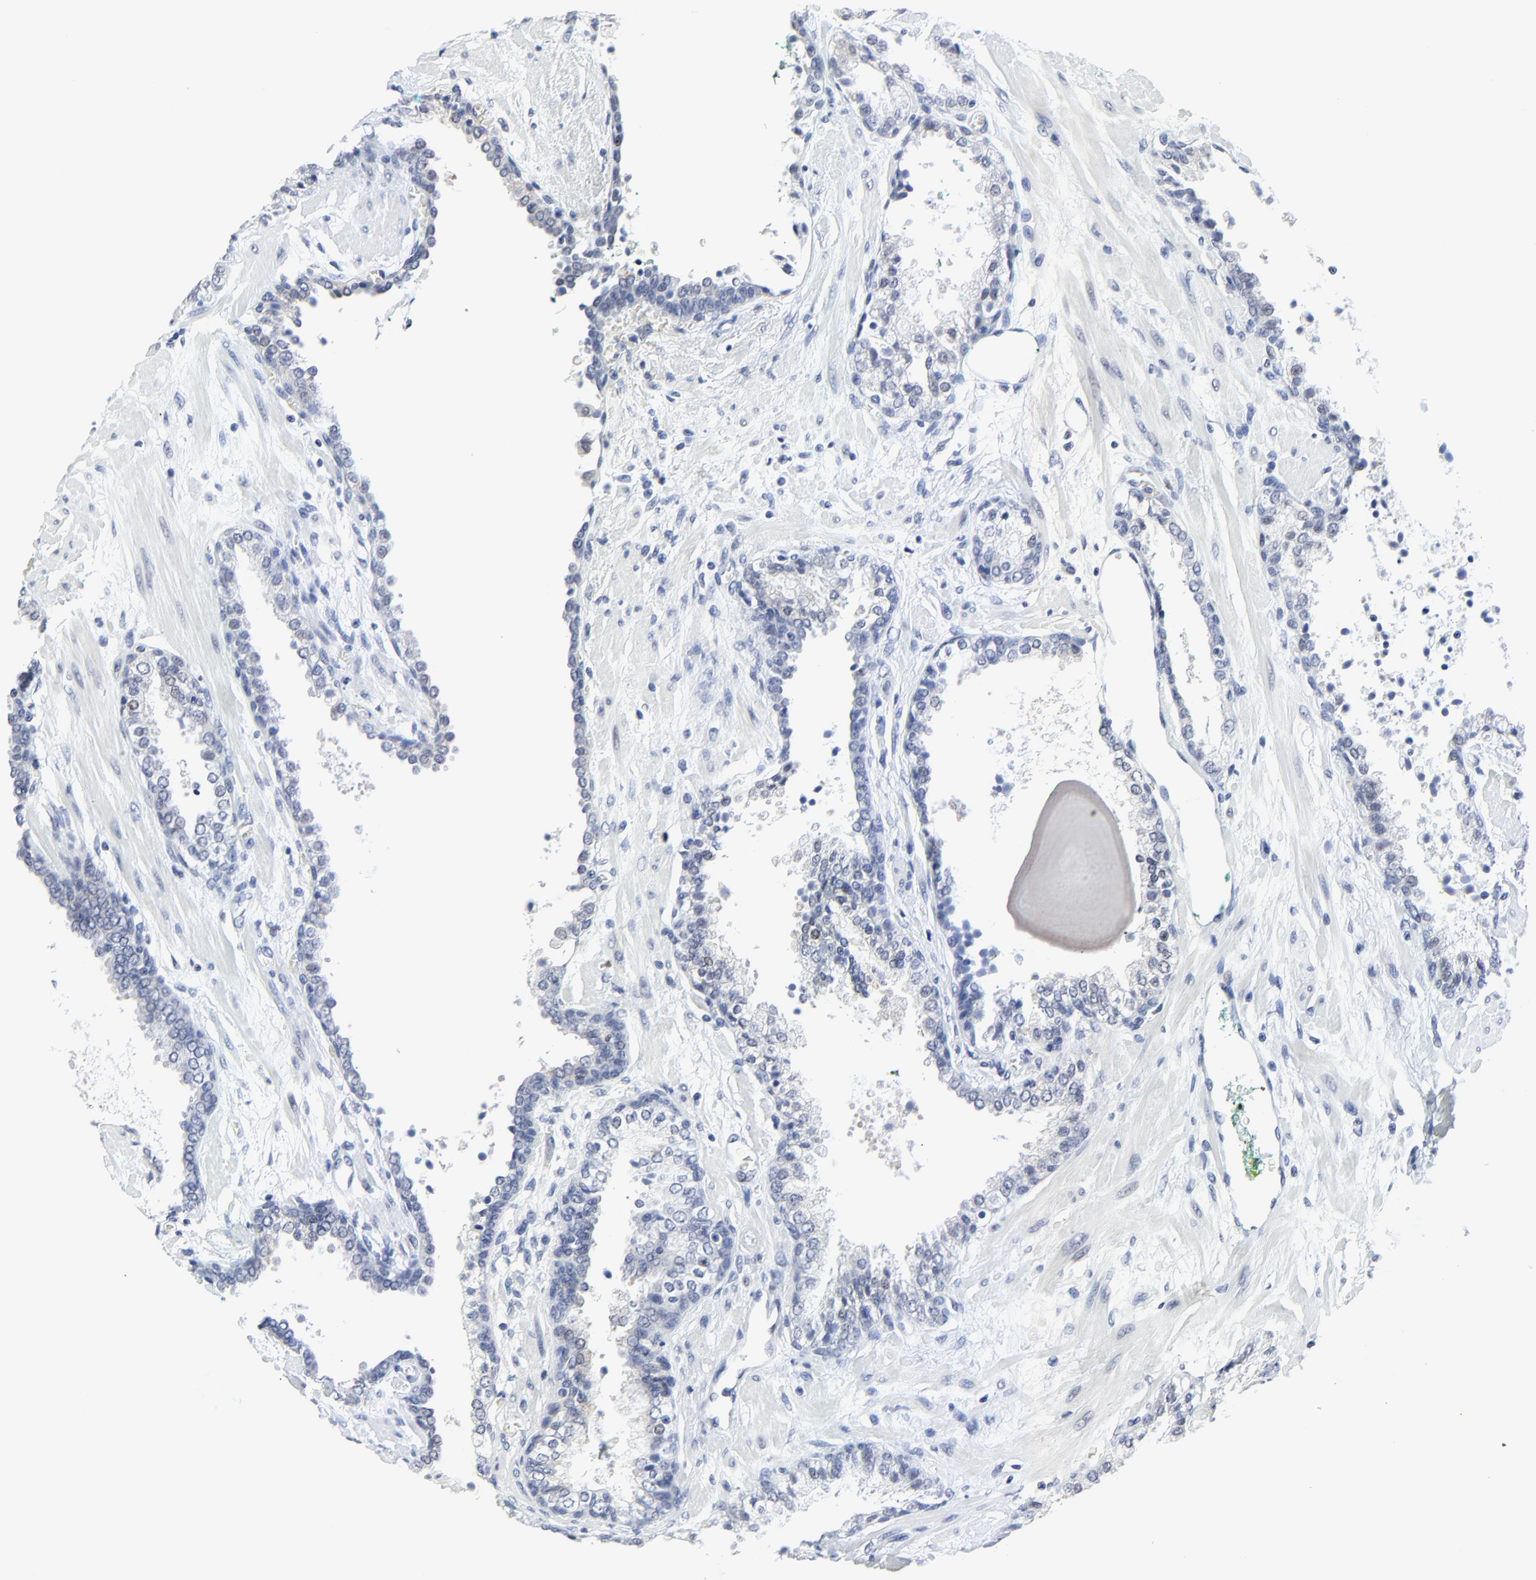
{"staining": {"intensity": "weak", "quantity": ">75%", "location": "cytoplasmic/membranous"}, "tissue": "prostate cancer", "cell_type": "Tumor cells", "image_type": "cancer", "snomed": [{"axis": "morphology", "description": "Adenocarcinoma, Medium grade"}, {"axis": "topography", "description": "Prostate"}], "caption": "Weak cytoplasmic/membranous protein positivity is present in approximately >75% of tumor cells in adenocarcinoma (medium-grade) (prostate).", "gene": "ZNF589", "patient": {"sex": "male", "age": 70}}